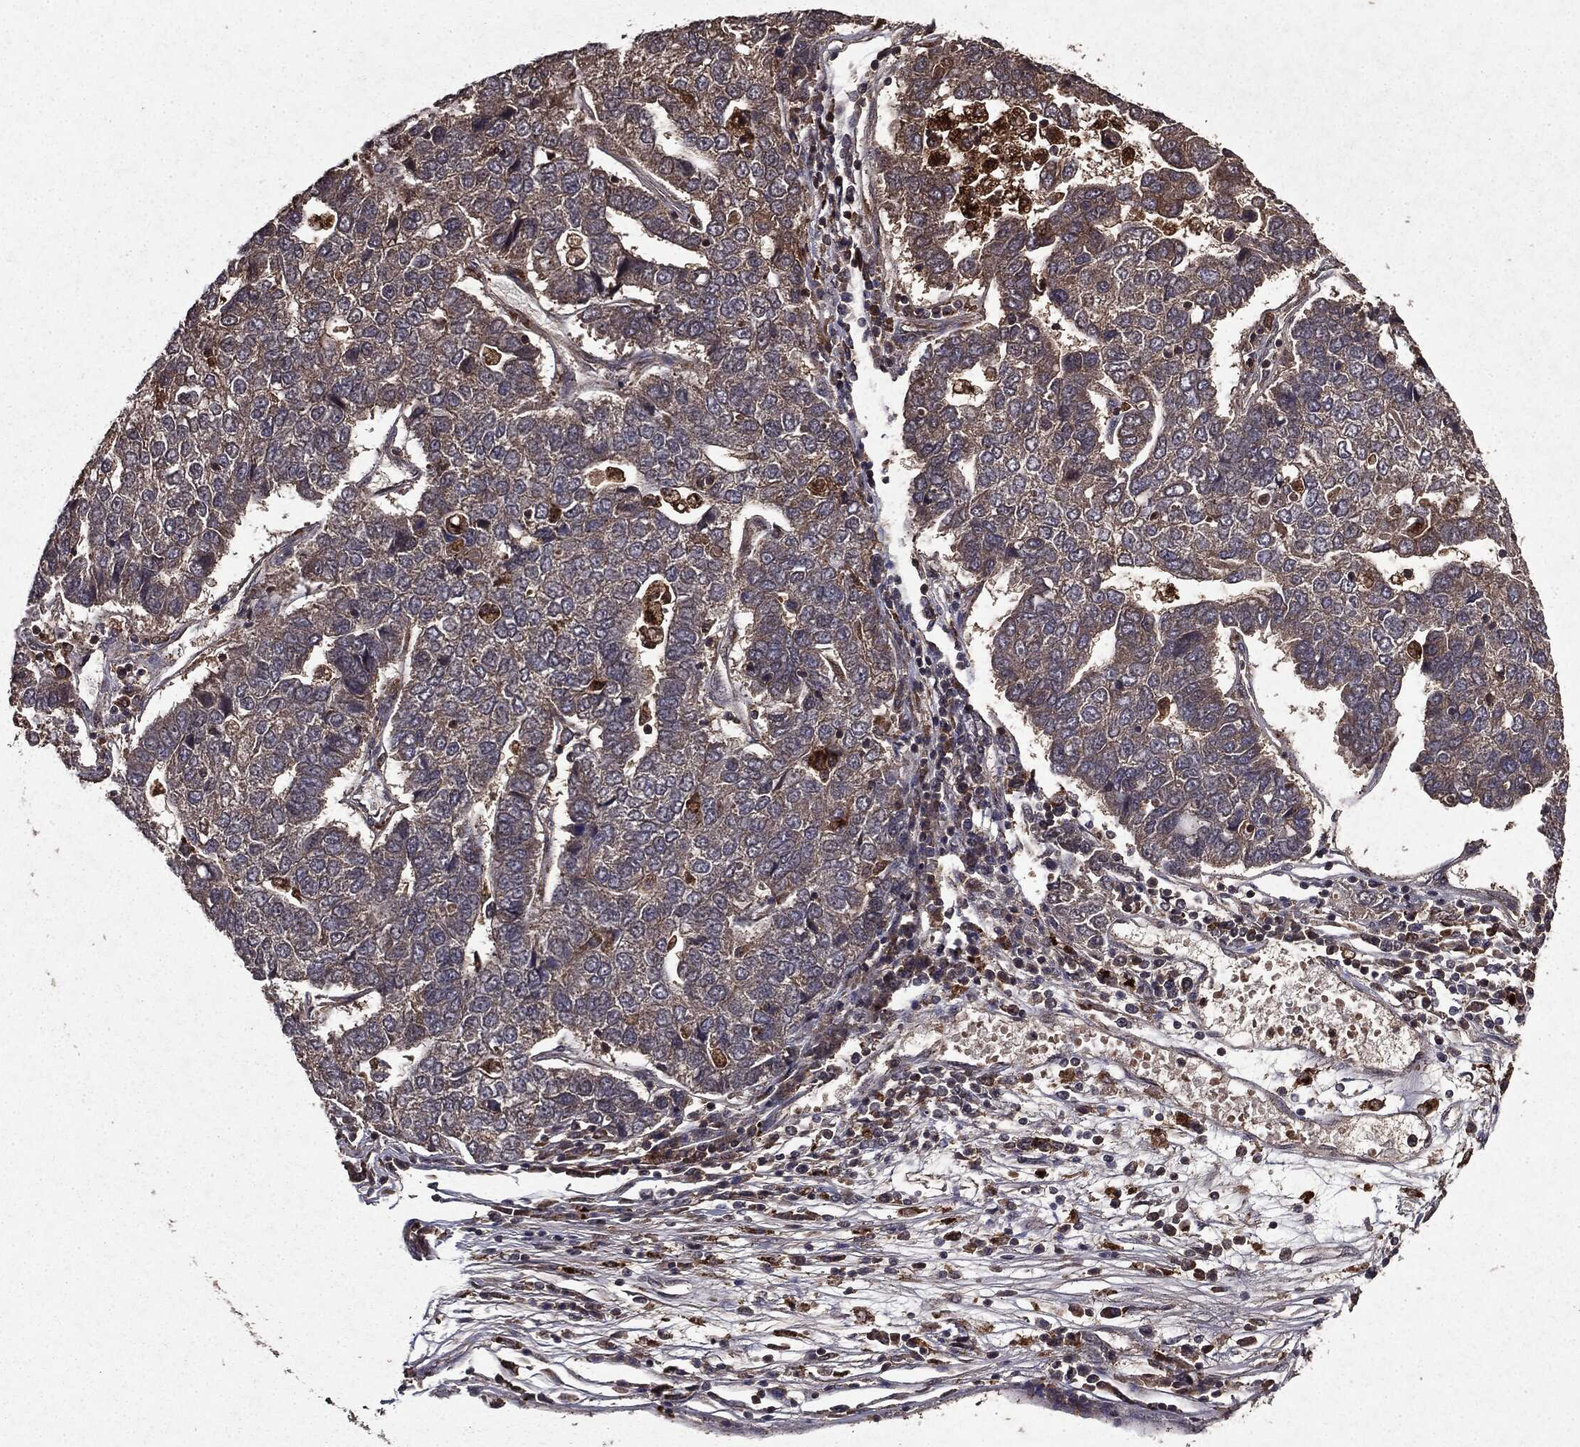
{"staining": {"intensity": "weak", "quantity": "<25%", "location": "cytoplasmic/membranous"}, "tissue": "pancreatic cancer", "cell_type": "Tumor cells", "image_type": "cancer", "snomed": [{"axis": "morphology", "description": "Adenocarcinoma, NOS"}, {"axis": "topography", "description": "Pancreas"}], "caption": "This is a micrograph of immunohistochemistry (IHC) staining of pancreatic cancer, which shows no expression in tumor cells.", "gene": "MTOR", "patient": {"sex": "female", "age": 61}}